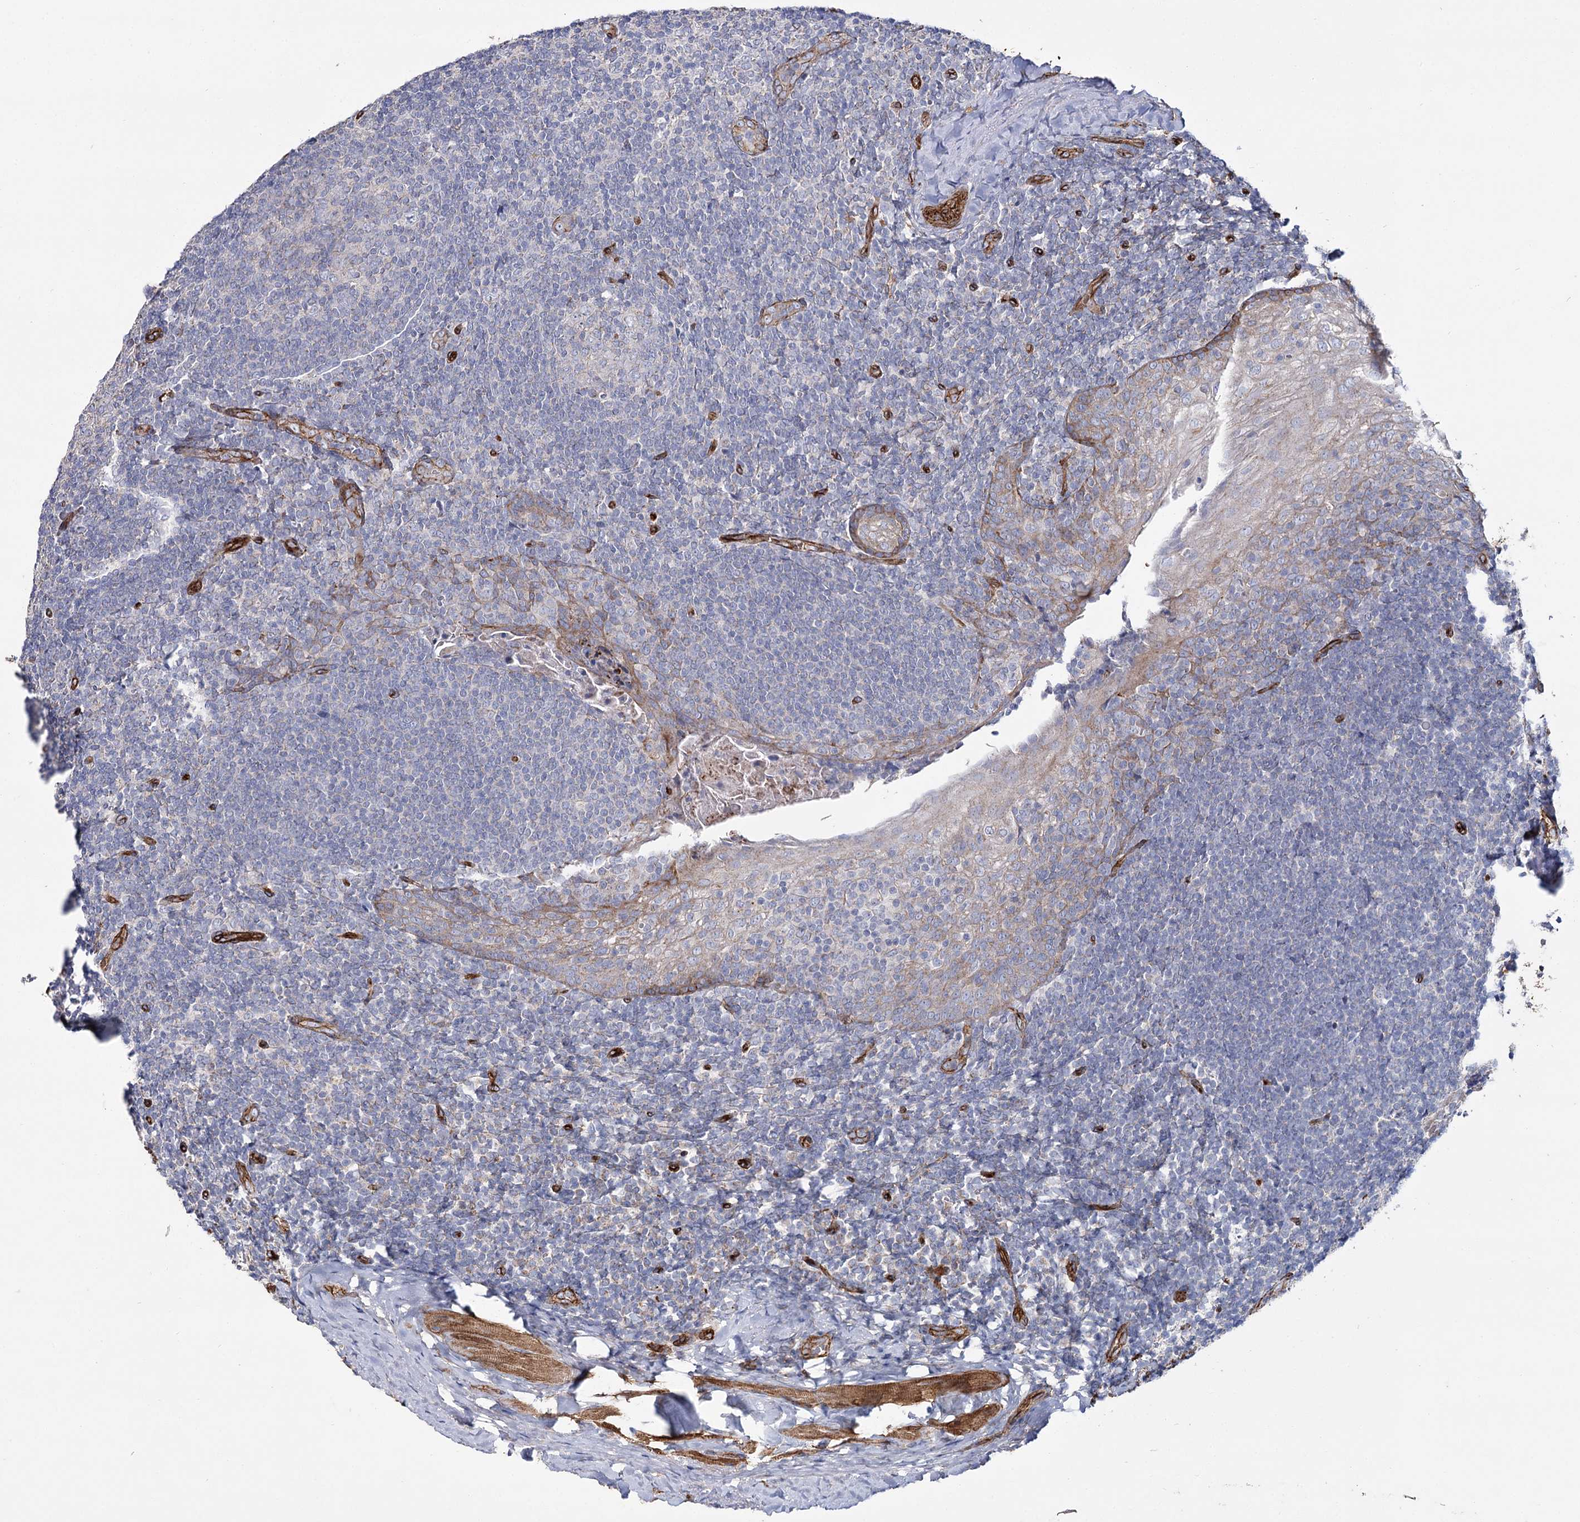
{"staining": {"intensity": "negative", "quantity": "none", "location": "none"}, "tissue": "tonsil", "cell_type": "Germinal center cells", "image_type": "normal", "snomed": [{"axis": "morphology", "description": "Normal tissue, NOS"}, {"axis": "topography", "description": "Tonsil"}], "caption": "A micrograph of tonsil stained for a protein exhibits no brown staining in germinal center cells. (DAB (3,3'-diaminobenzidine) immunohistochemistry with hematoxylin counter stain).", "gene": "TMEM164", "patient": {"sex": "male", "age": 37}}